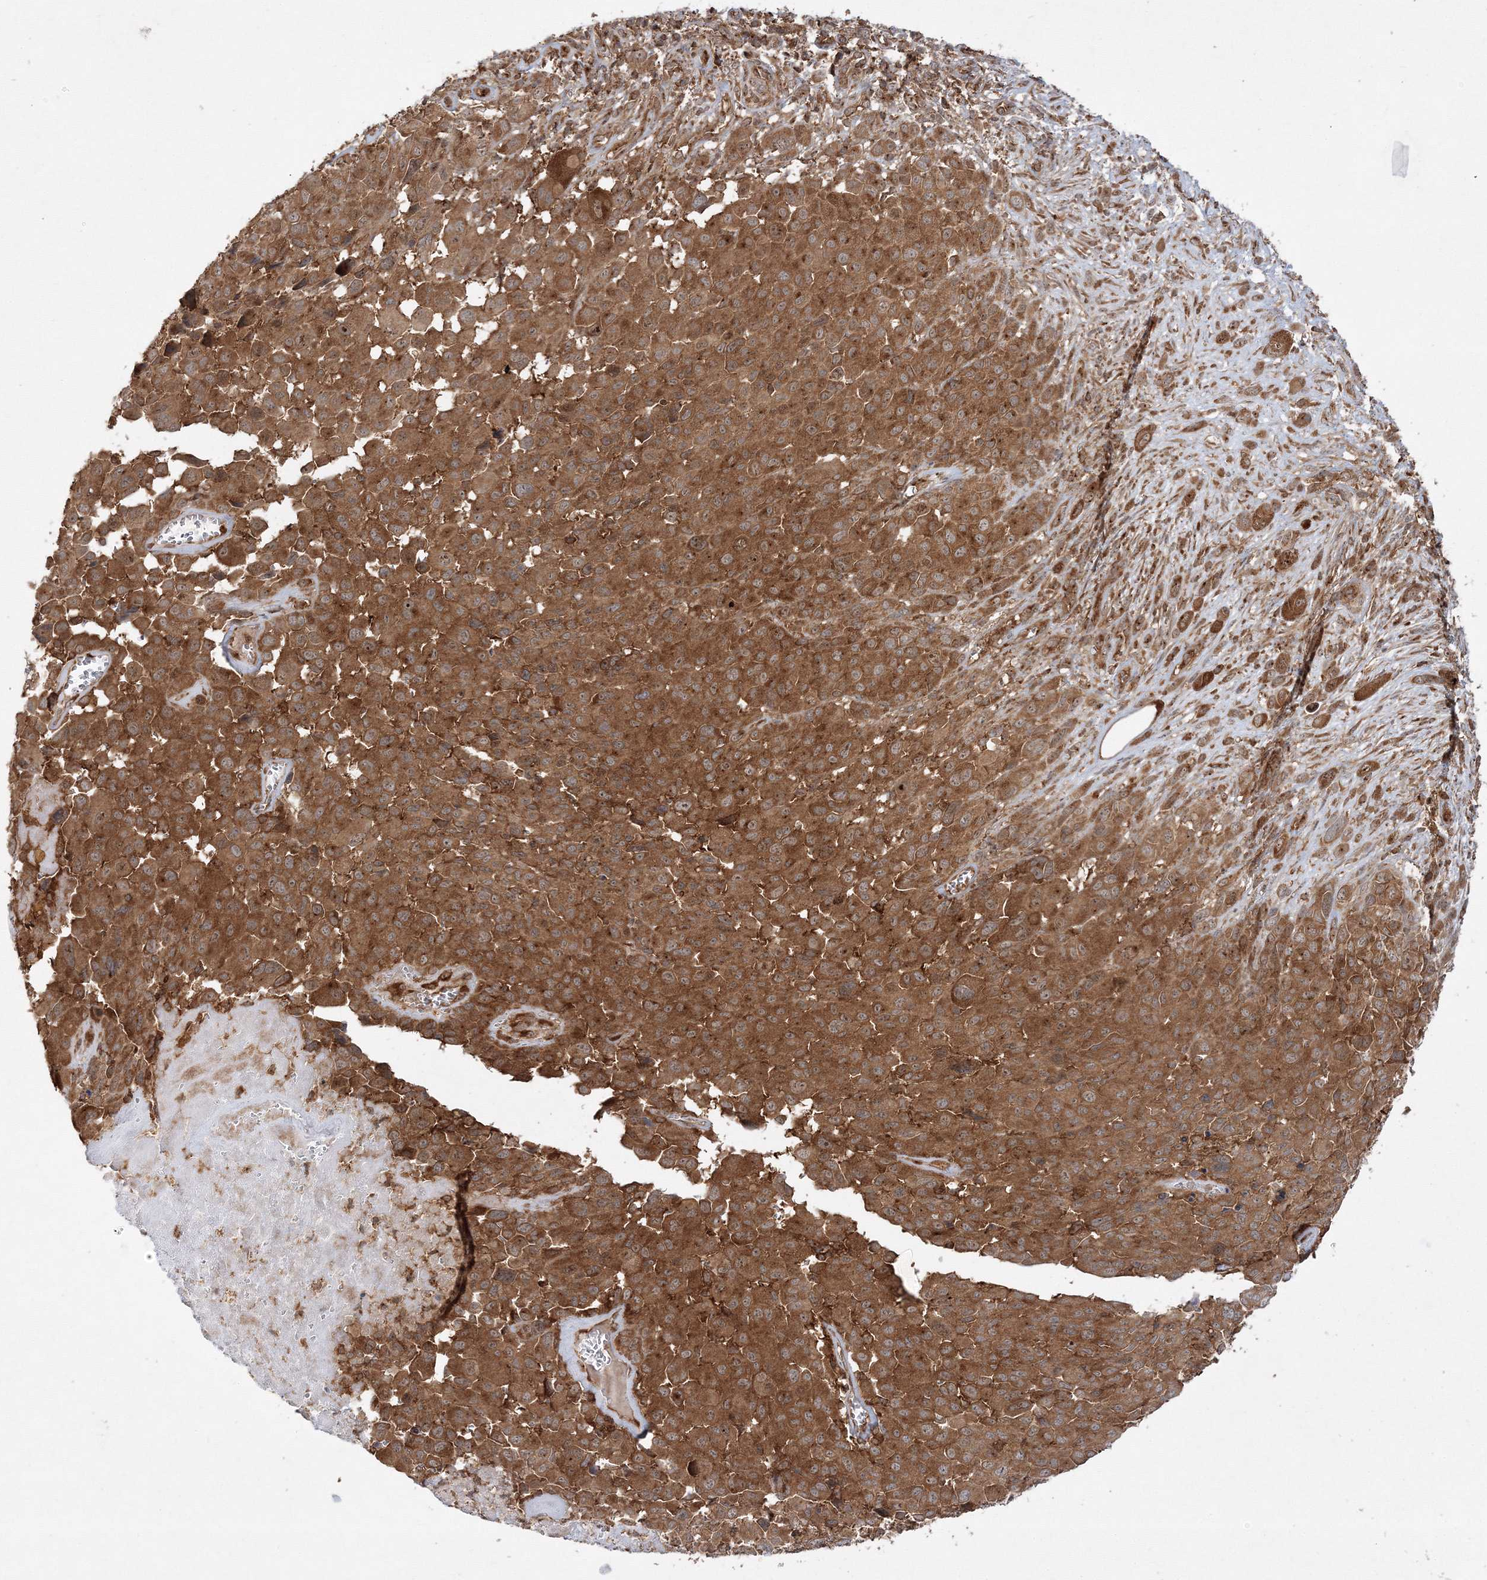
{"staining": {"intensity": "moderate", "quantity": ">75%", "location": "cytoplasmic/membranous"}, "tissue": "melanoma", "cell_type": "Tumor cells", "image_type": "cancer", "snomed": [{"axis": "morphology", "description": "Malignant melanoma, NOS"}, {"axis": "topography", "description": "Skin of trunk"}], "caption": "Immunohistochemical staining of melanoma exhibits medium levels of moderate cytoplasmic/membranous protein positivity in about >75% of tumor cells. The staining was performed using DAB (3,3'-diaminobenzidine) to visualize the protein expression in brown, while the nuclei were stained in blue with hematoxylin (Magnification: 20x).", "gene": "WDR37", "patient": {"sex": "male", "age": 71}}